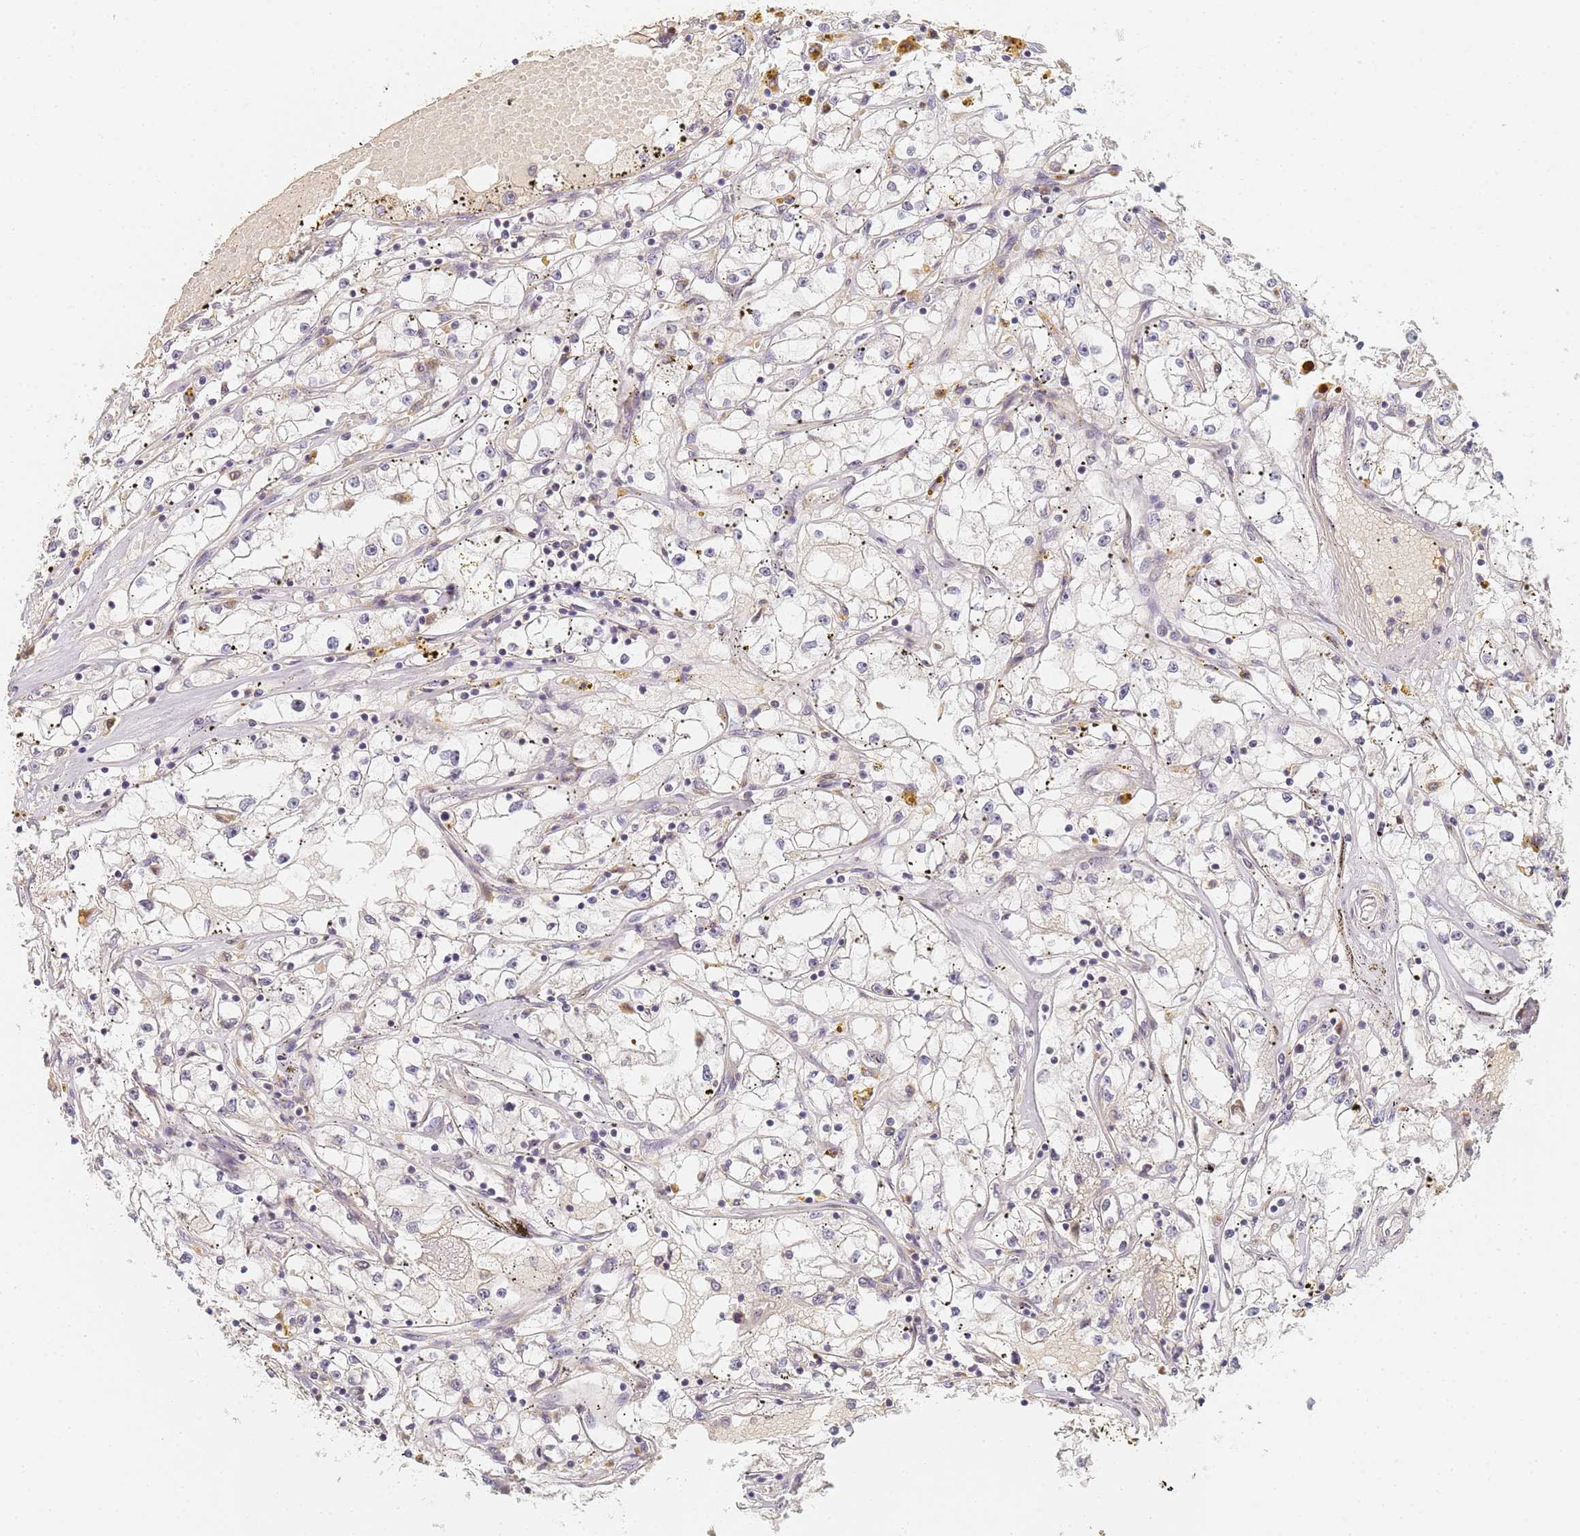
{"staining": {"intensity": "negative", "quantity": "none", "location": "none"}, "tissue": "renal cancer", "cell_type": "Tumor cells", "image_type": "cancer", "snomed": [{"axis": "morphology", "description": "Adenocarcinoma, NOS"}, {"axis": "topography", "description": "Kidney"}], "caption": "DAB immunohistochemical staining of renal cancer (adenocarcinoma) reveals no significant staining in tumor cells. The staining is performed using DAB brown chromogen with nuclei counter-stained in using hematoxylin.", "gene": "HMCES", "patient": {"sex": "male", "age": 56}}